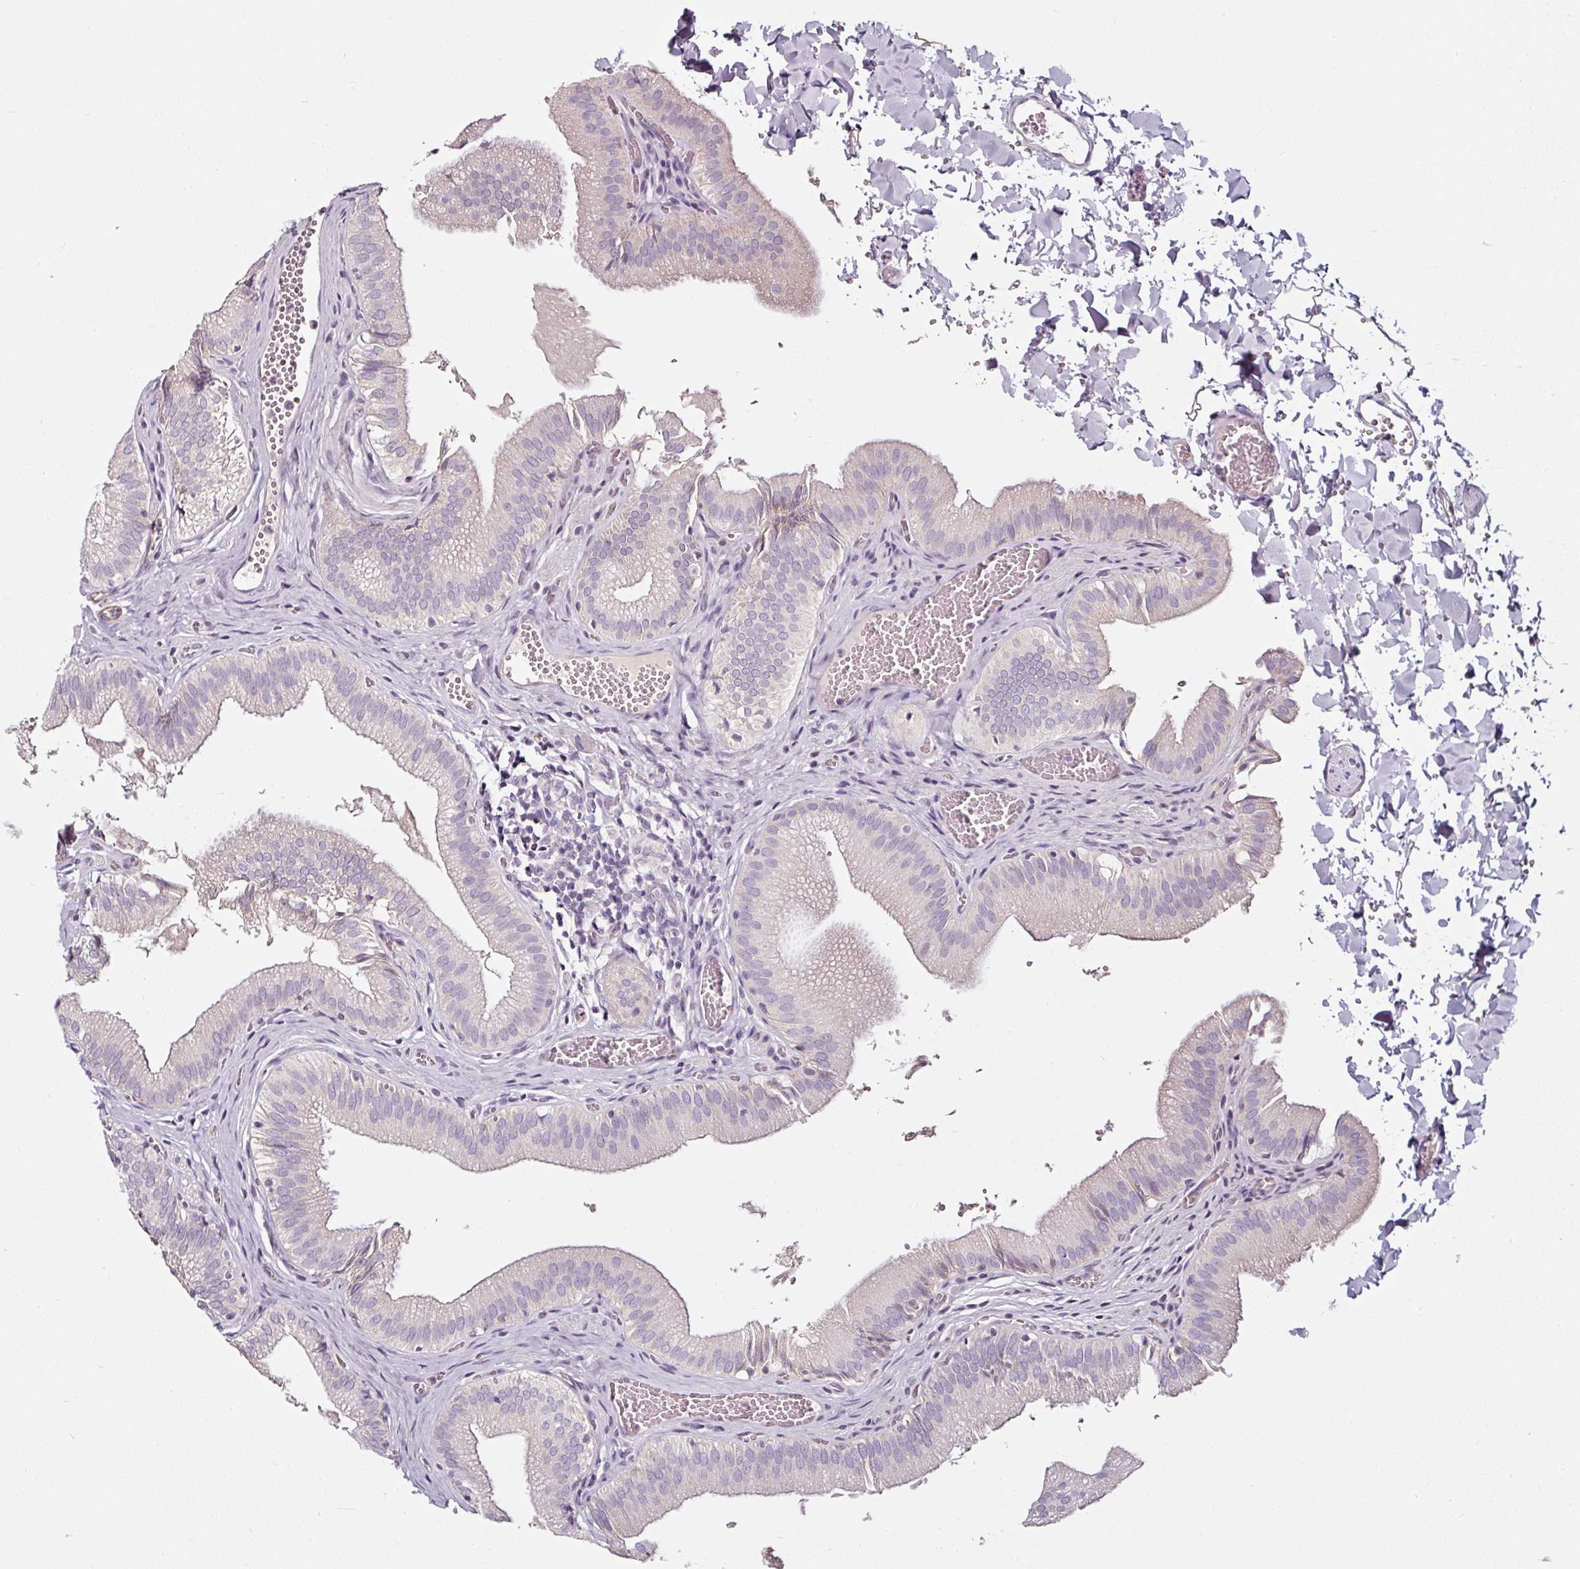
{"staining": {"intensity": "negative", "quantity": "none", "location": "none"}, "tissue": "gallbladder", "cell_type": "Glandular cells", "image_type": "normal", "snomed": [{"axis": "morphology", "description": "Normal tissue, NOS"}, {"axis": "topography", "description": "Gallbladder"}, {"axis": "topography", "description": "Peripheral nerve tissue"}], "caption": "This is an IHC histopathology image of normal human gallbladder. There is no positivity in glandular cells.", "gene": "CAP2", "patient": {"sex": "male", "age": 17}}